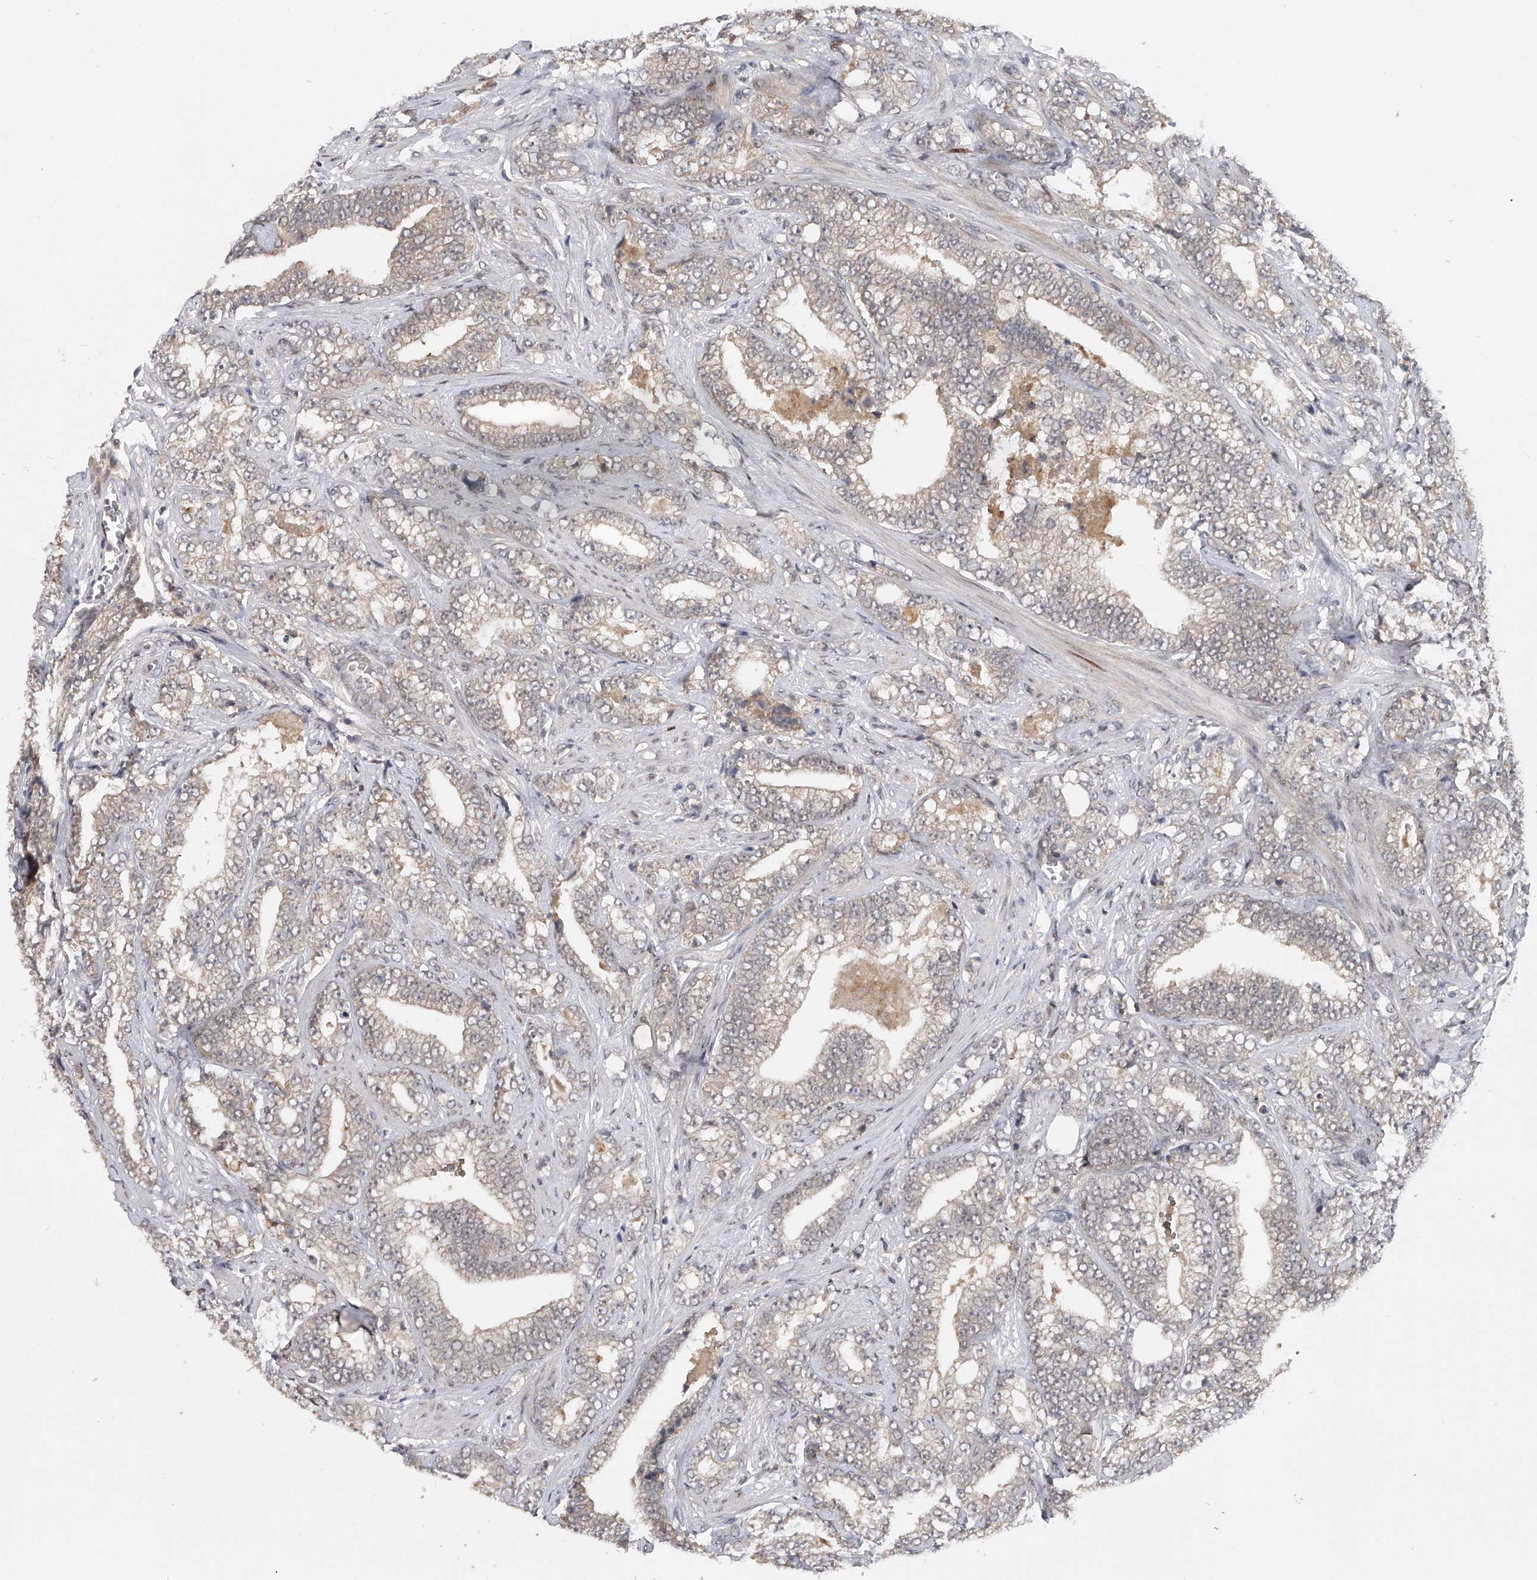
{"staining": {"intensity": "negative", "quantity": "none", "location": "none"}, "tissue": "prostate cancer", "cell_type": "Tumor cells", "image_type": "cancer", "snomed": [{"axis": "morphology", "description": "Adenocarcinoma, High grade"}, {"axis": "topography", "description": "Prostate and seminal vesicle, NOS"}], "caption": "The immunohistochemistry photomicrograph has no significant expression in tumor cells of high-grade adenocarcinoma (prostate) tissue.", "gene": "RWDD2A", "patient": {"sex": "male", "age": 67}}